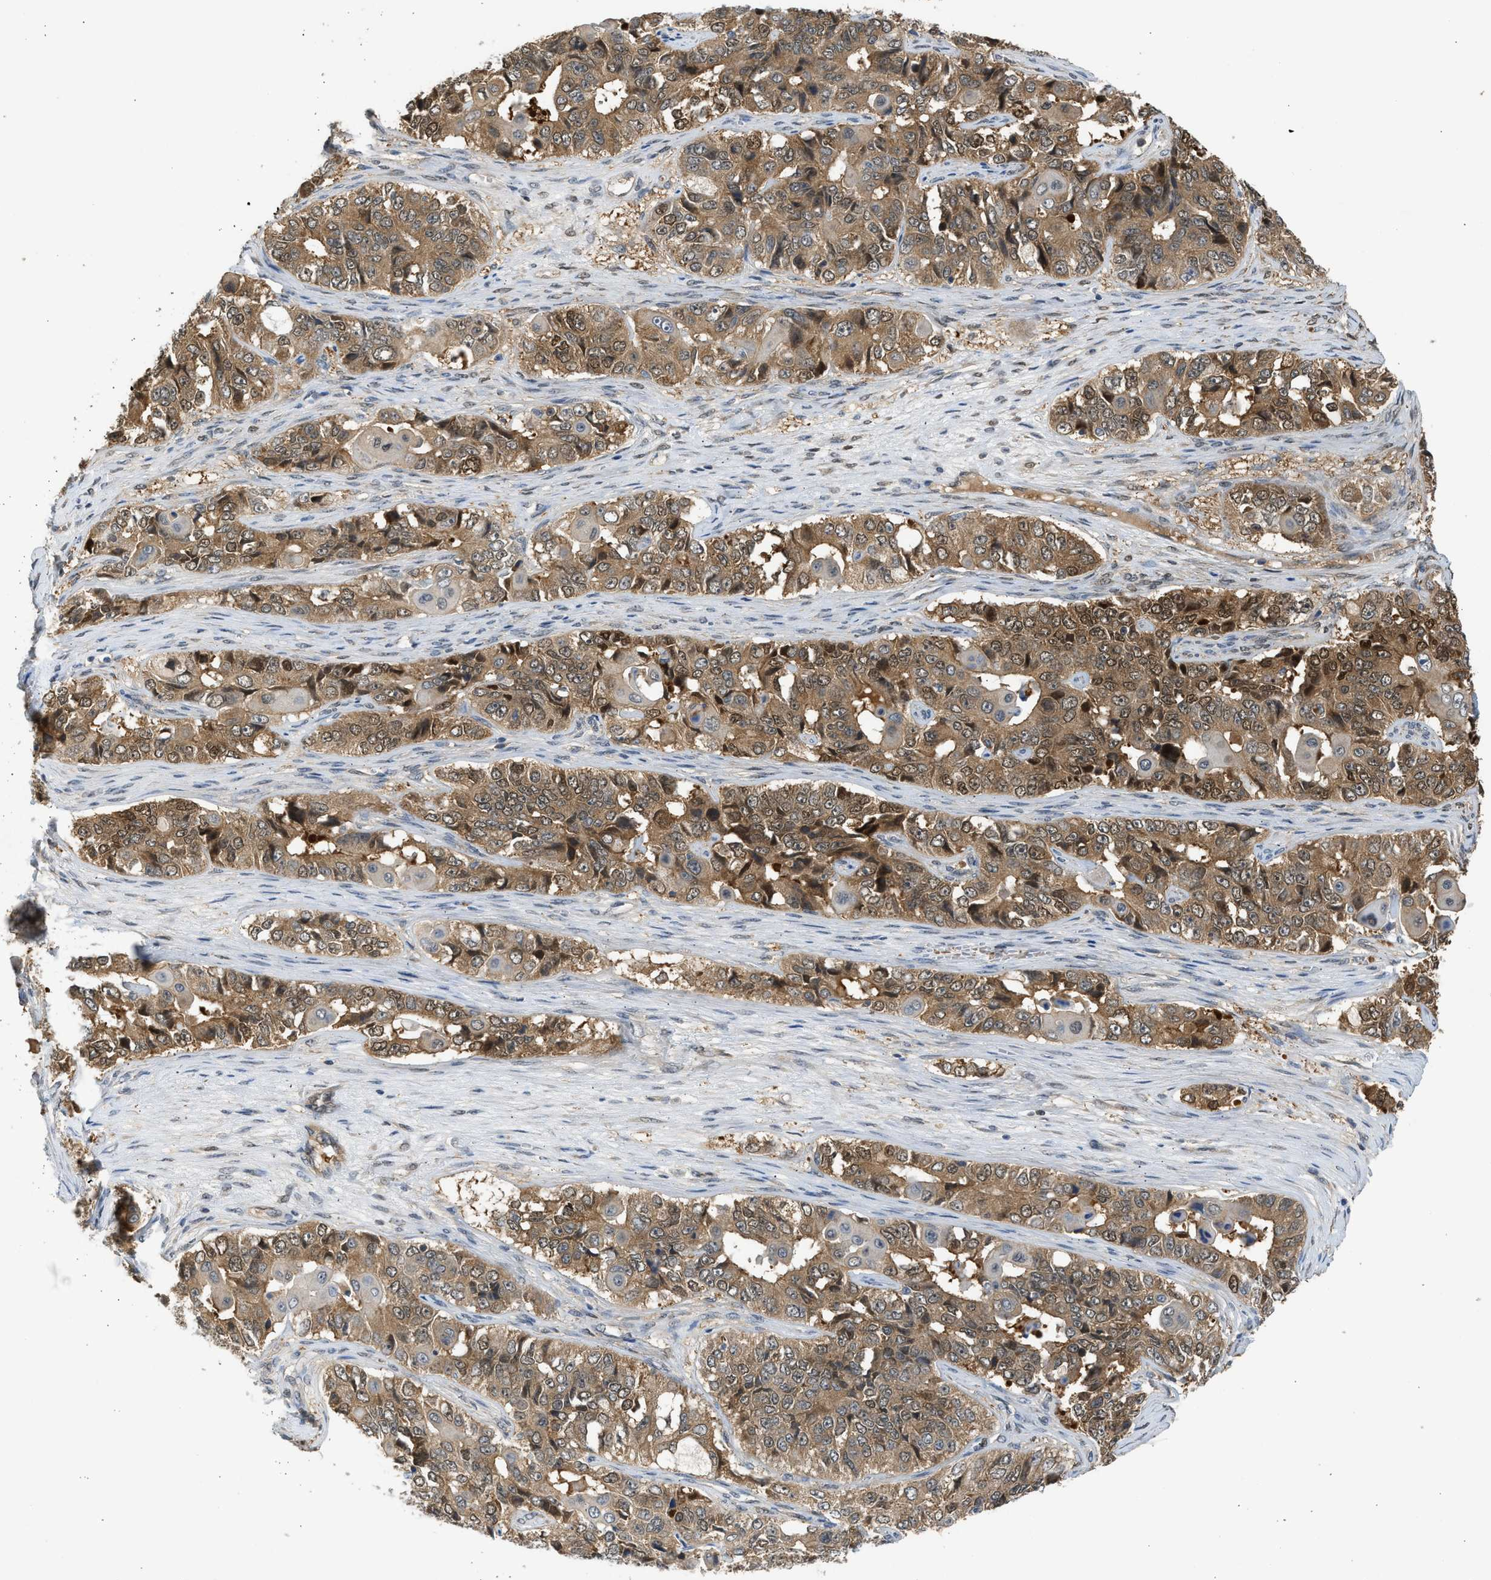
{"staining": {"intensity": "moderate", "quantity": ">75%", "location": "cytoplasmic/membranous,nuclear"}, "tissue": "ovarian cancer", "cell_type": "Tumor cells", "image_type": "cancer", "snomed": [{"axis": "morphology", "description": "Carcinoma, endometroid"}, {"axis": "topography", "description": "Ovary"}], "caption": "Immunohistochemical staining of human ovarian cancer (endometroid carcinoma) demonstrates medium levels of moderate cytoplasmic/membranous and nuclear positivity in approximately >75% of tumor cells.", "gene": "MAPK7", "patient": {"sex": "female", "age": 51}}